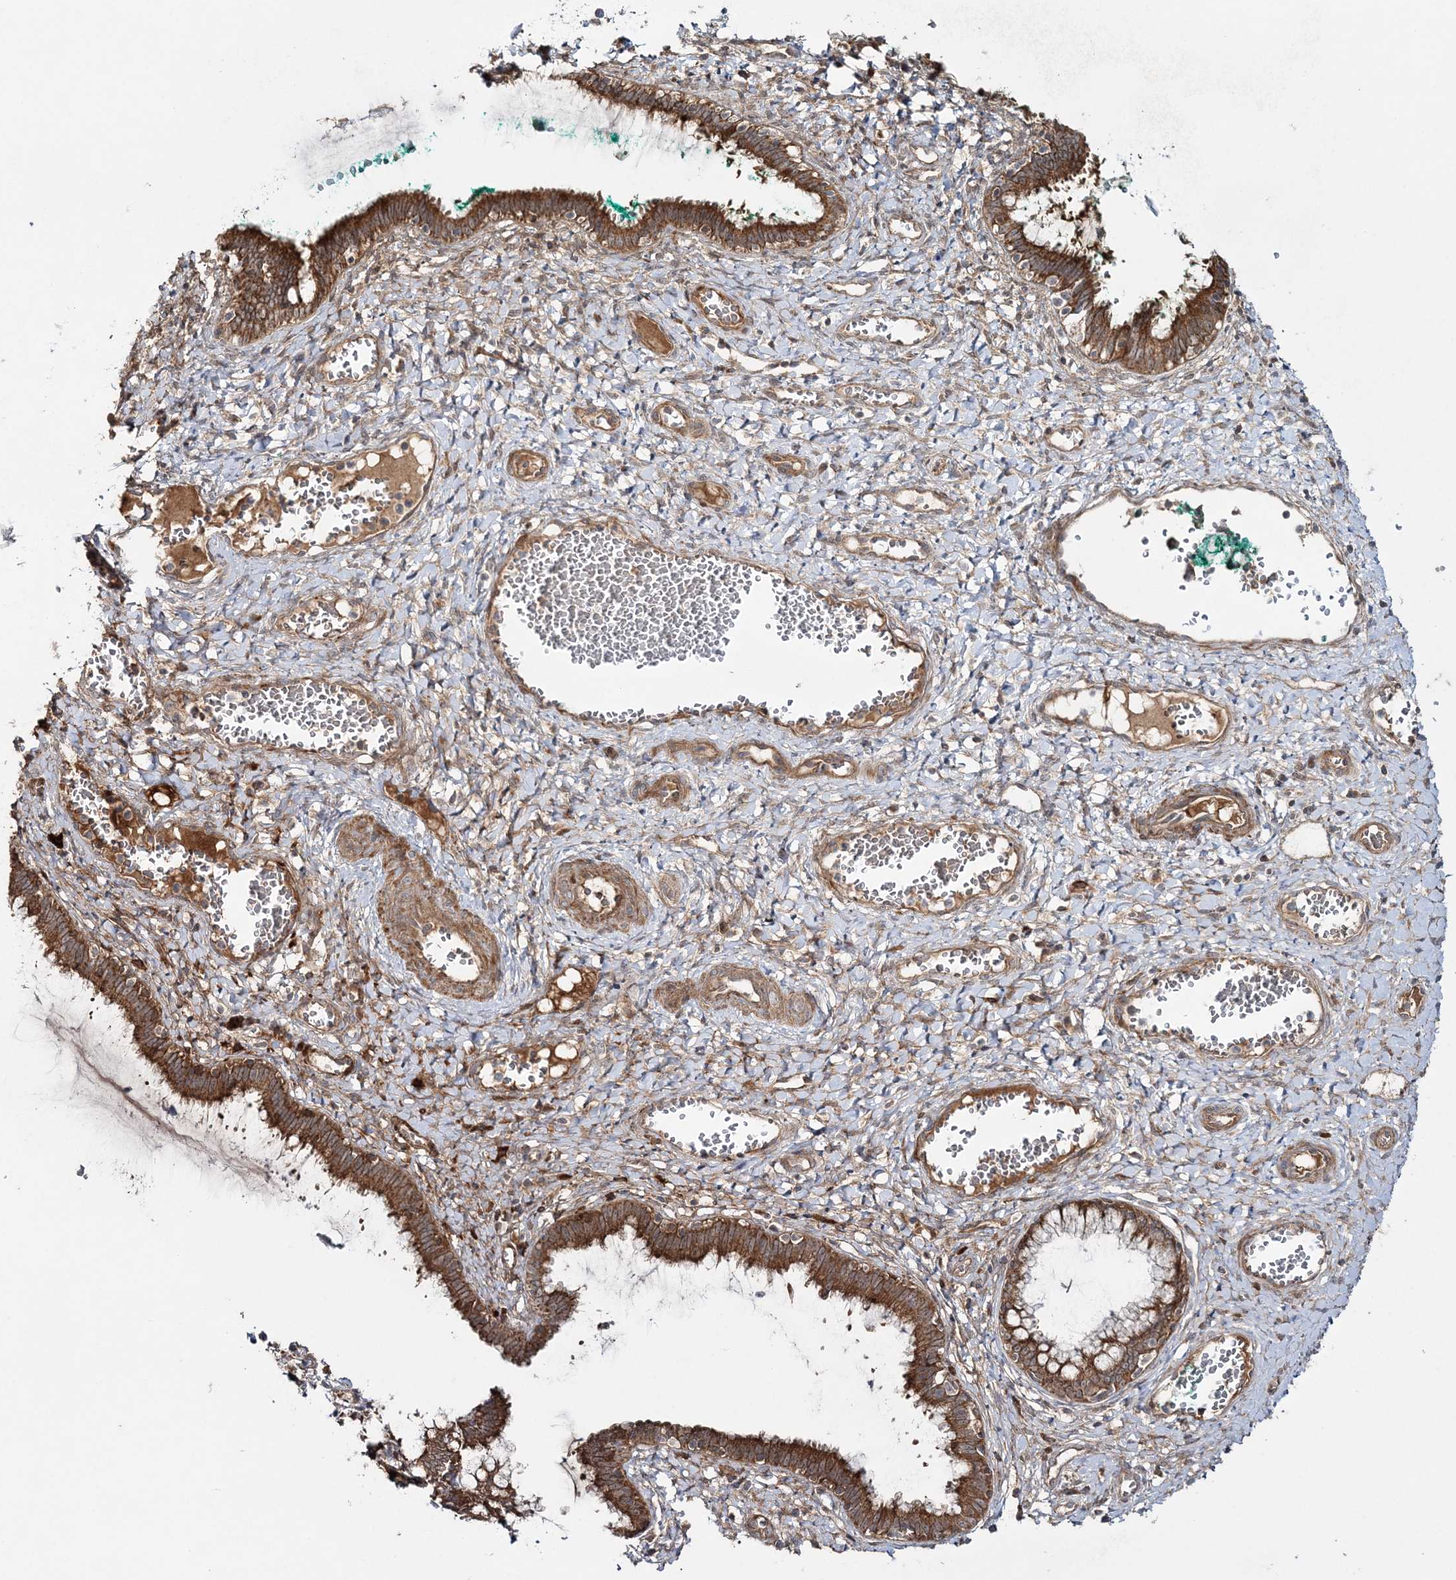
{"staining": {"intensity": "strong", "quantity": ">75%", "location": "cytoplasmic/membranous"}, "tissue": "cervix", "cell_type": "Glandular cells", "image_type": "normal", "snomed": [{"axis": "morphology", "description": "Normal tissue, NOS"}, {"axis": "morphology", "description": "Adenocarcinoma, NOS"}, {"axis": "topography", "description": "Cervix"}], "caption": "Immunohistochemical staining of normal human cervix exhibits high levels of strong cytoplasmic/membranous expression in about >75% of glandular cells. (DAB = brown stain, brightfield microscopy at high magnification).", "gene": "MOCS2", "patient": {"sex": "female", "age": 29}}